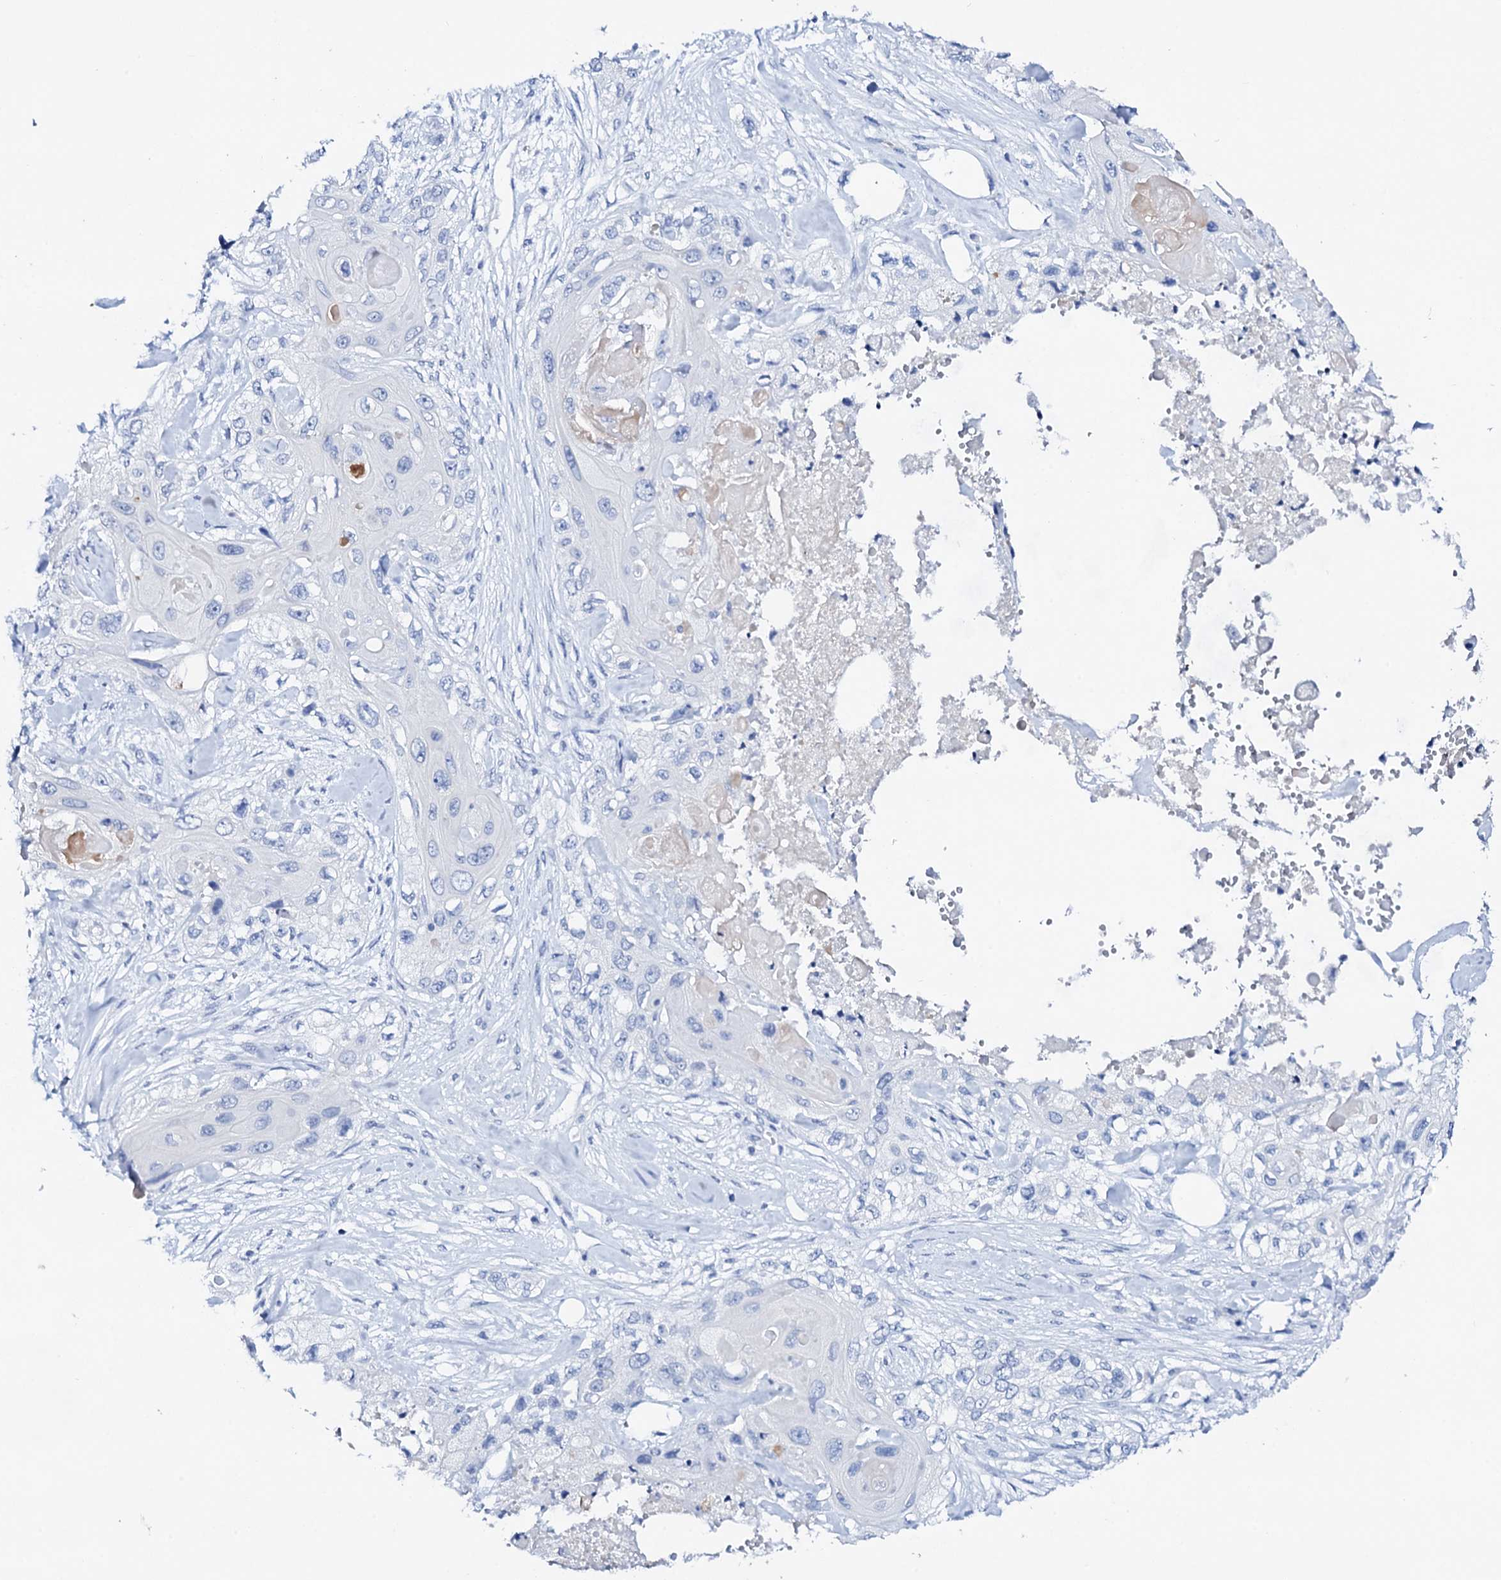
{"staining": {"intensity": "negative", "quantity": "none", "location": "none"}, "tissue": "skin cancer", "cell_type": "Tumor cells", "image_type": "cancer", "snomed": [{"axis": "morphology", "description": "Normal tissue, NOS"}, {"axis": "morphology", "description": "Squamous cell carcinoma, NOS"}, {"axis": "topography", "description": "Skin"}], "caption": "A high-resolution image shows immunohistochemistry (IHC) staining of skin cancer, which displays no significant staining in tumor cells.", "gene": "FBXL16", "patient": {"sex": "male", "age": 72}}